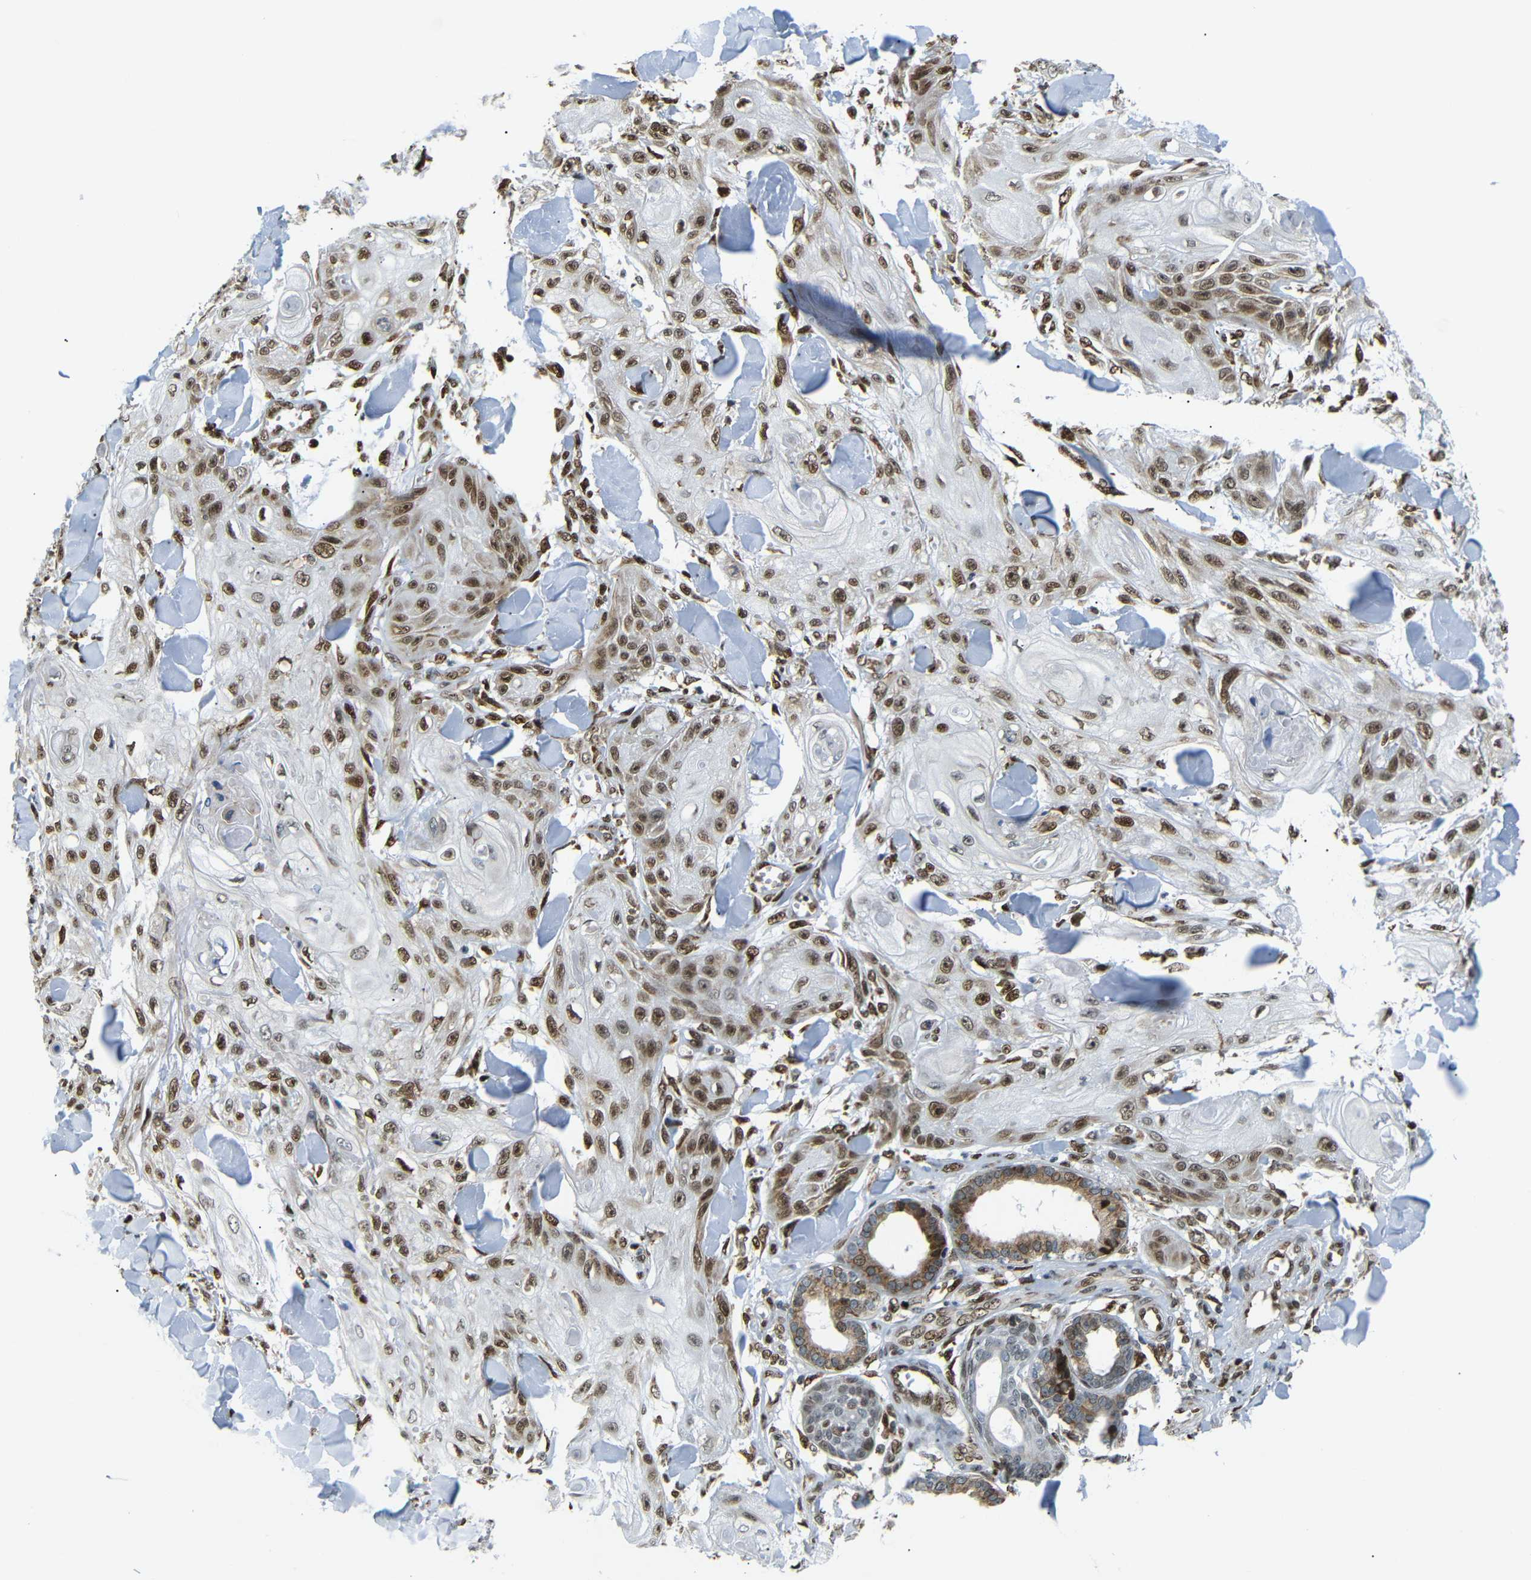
{"staining": {"intensity": "strong", "quantity": ">75%", "location": "nuclear"}, "tissue": "skin cancer", "cell_type": "Tumor cells", "image_type": "cancer", "snomed": [{"axis": "morphology", "description": "Squamous cell carcinoma, NOS"}, {"axis": "topography", "description": "Skin"}], "caption": "Tumor cells exhibit high levels of strong nuclear staining in approximately >75% of cells in squamous cell carcinoma (skin).", "gene": "SPCS2", "patient": {"sex": "male", "age": 74}}